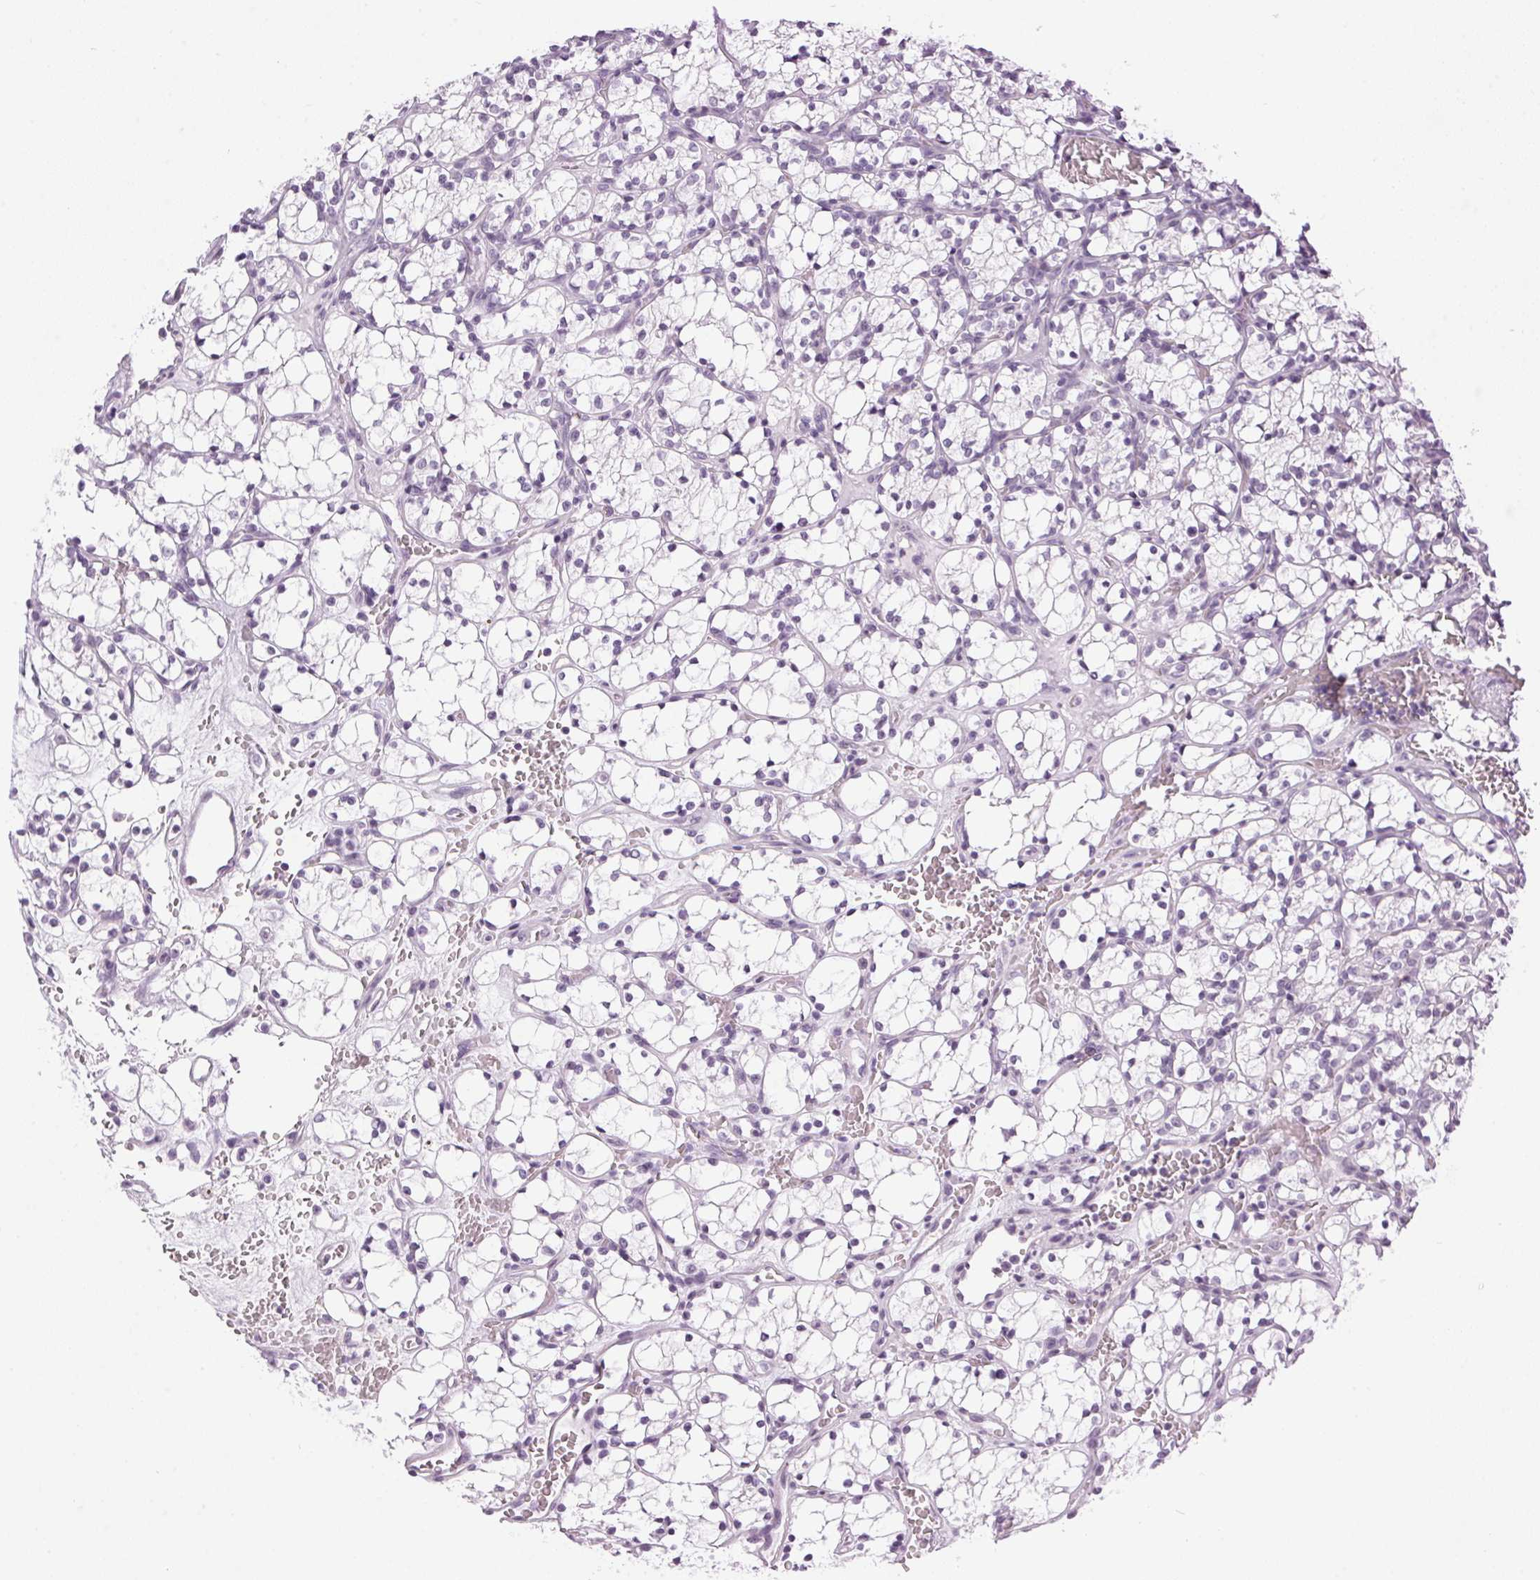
{"staining": {"intensity": "negative", "quantity": "none", "location": "none"}, "tissue": "renal cancer", "cell_type": "Tumor cells", "image_type": "cancer", "snomed": [{"axis": "morphology", "description": "Adenocarcinoma, NOS"}, {"axis": "topography", "description": "Kidney"}], "caption": "Adenocarcinoma (renal) was stained to show a protein in brown. There is no significant expression in tumor cells.", "gene": "SP7", "patient": {"sex": "female", "age": 69}}